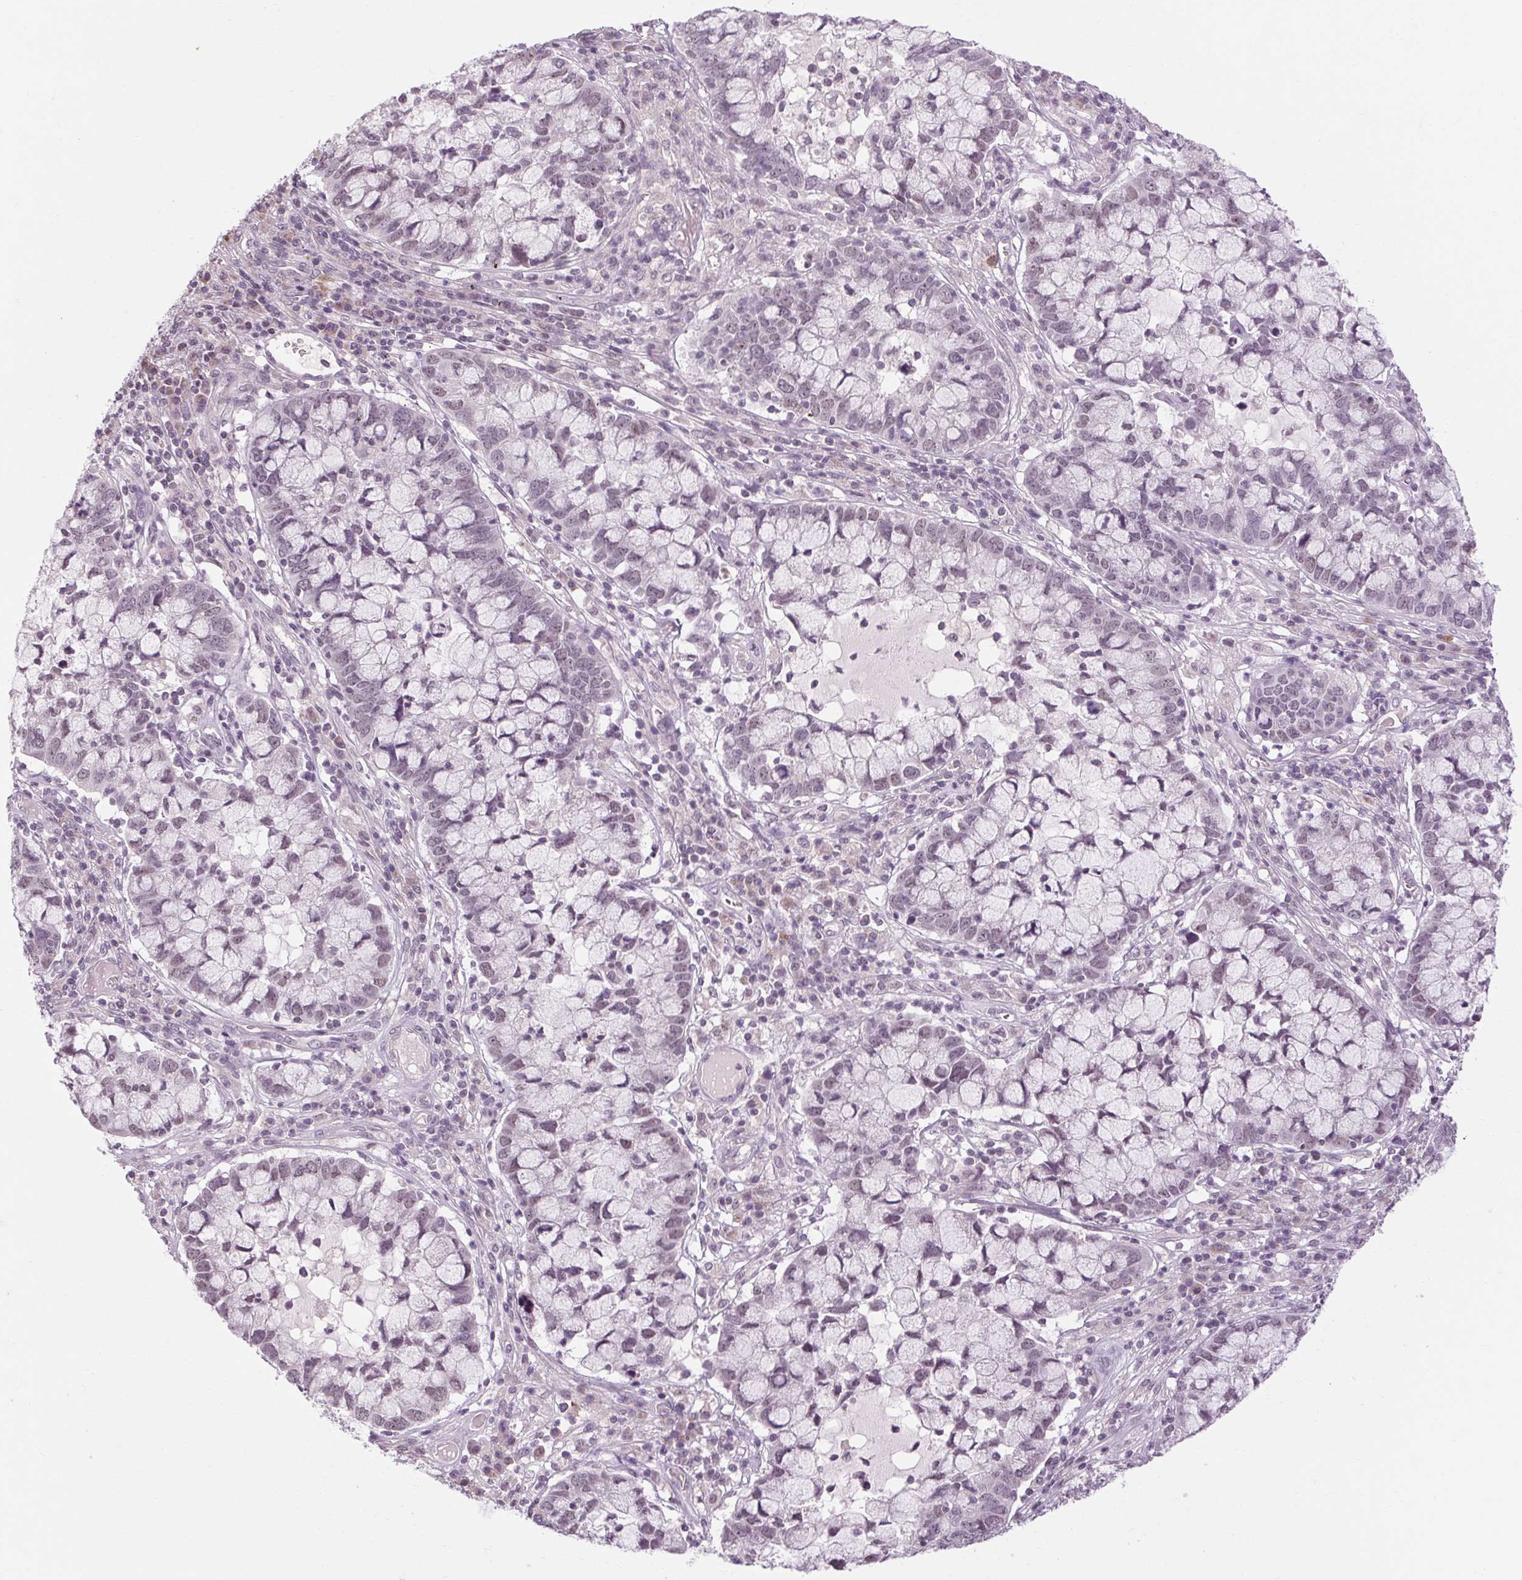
{"staining": {"intensity": "negative", "quantity": "none", "location": "none"}, "tissue": "cervical cancer", "cell_type": "Tumor cells", "image_type": "cancer", "snomed": [{"axis": "morphology", "description": "Adenocarcinoma, NOS"}, {"axis": "topography", "description": "Cervix"}], "caption": "A micrograph of cervical adenocarcinoma stained for a protein displays no brown staining in tumor cells.", "gene": "KLHL40", "patient": {"sex": "female", "age": 40}}